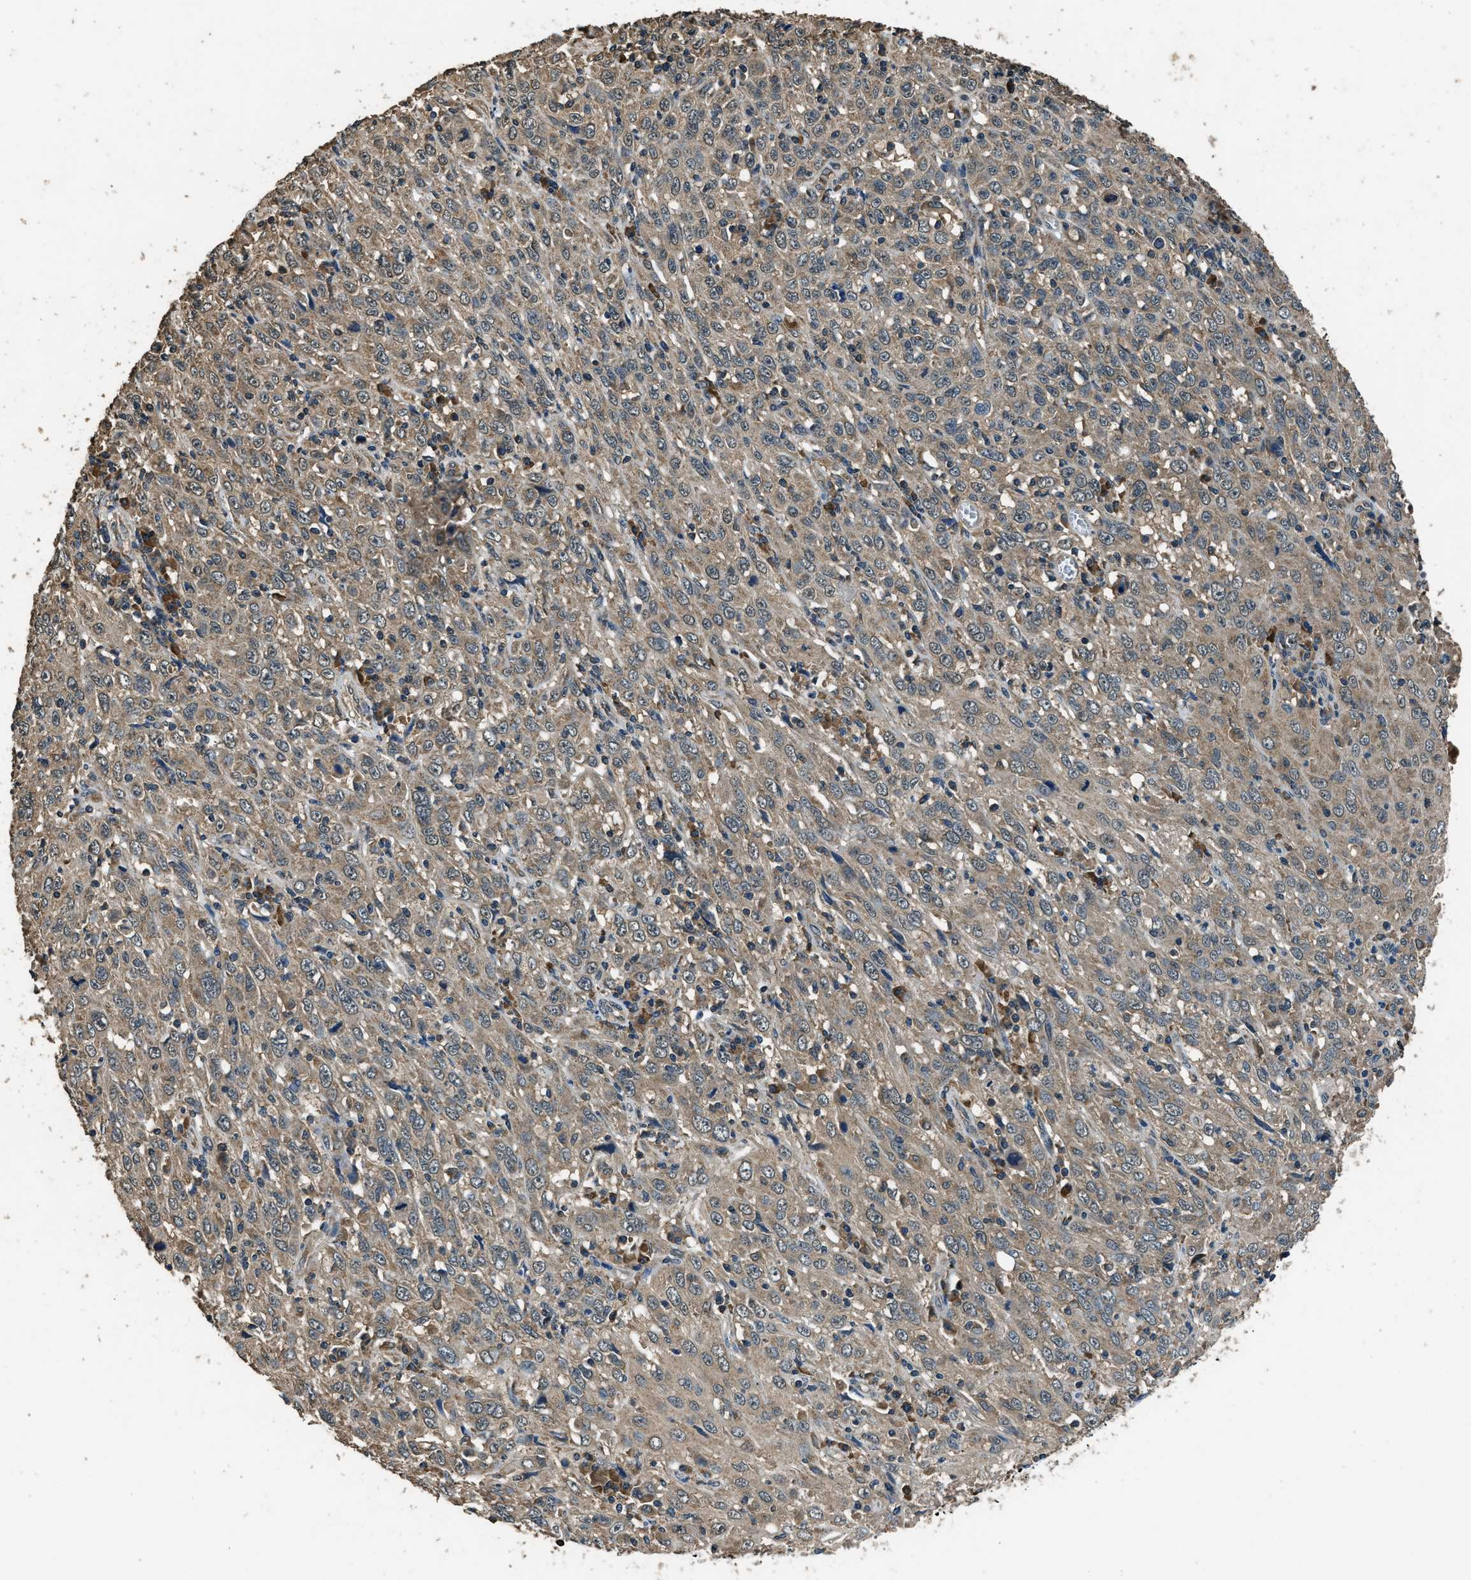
{"staining": {"intensity": "moderate", "quantity": ">75%", "location": "cytoplasmic/membranous"}, "tissue": "cervical cancer", "cell_type": "Tumor cells", "image_type": "cancer", "snomed": [{"axis": "morphology", "description": "Squamous cell carcinoma, NOS"}, {"axis": "topography", "description": "Cervix"}], "caption": "A brown stain highlights moderate cytoplasmic/membranous positivity of a protein in cervical squamous cell carcinoma tumor cells.", "gene": "SALL3", "patient": {"sex": "female", "age": 46}}